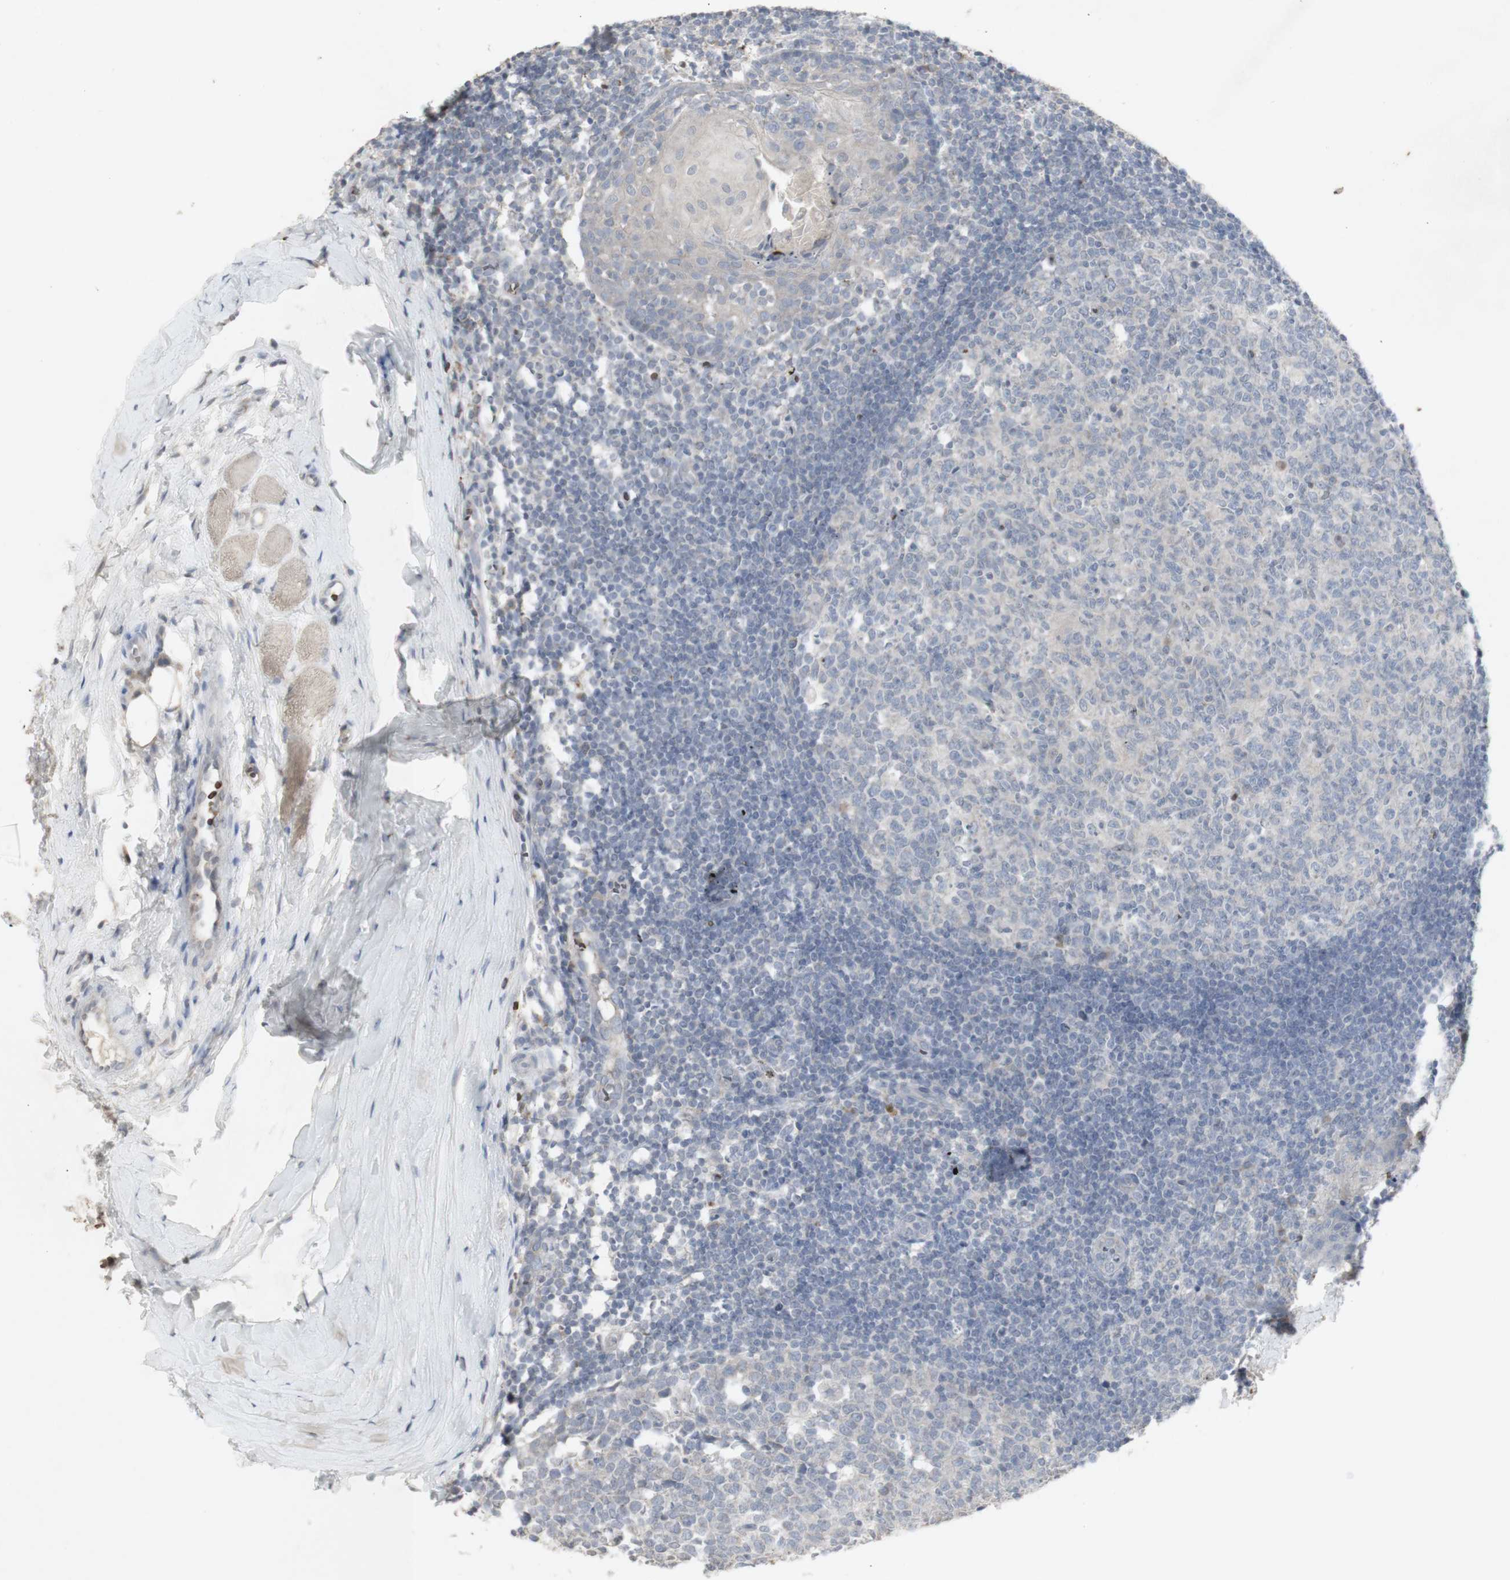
{"staining": {"intensity": "negative", "quantity": "none", "location": "none"}, "tissue": "tonsil", "cell_type": "Germinal center cells", "image_type": "normal", "snomed": [{"axis": "morphology", "description": "Normal tissue, NOS"}, {"axis": "topography", "description": "Tonsil"}], "caption": "Immunohistochemistry (IHC) histopathology image of unremarkable tonsil: tonsil stained with DAB shows no significant protein expression in germinal center cells.", "gene": "INS", "patient": {"sex": "female", "age": 19}}